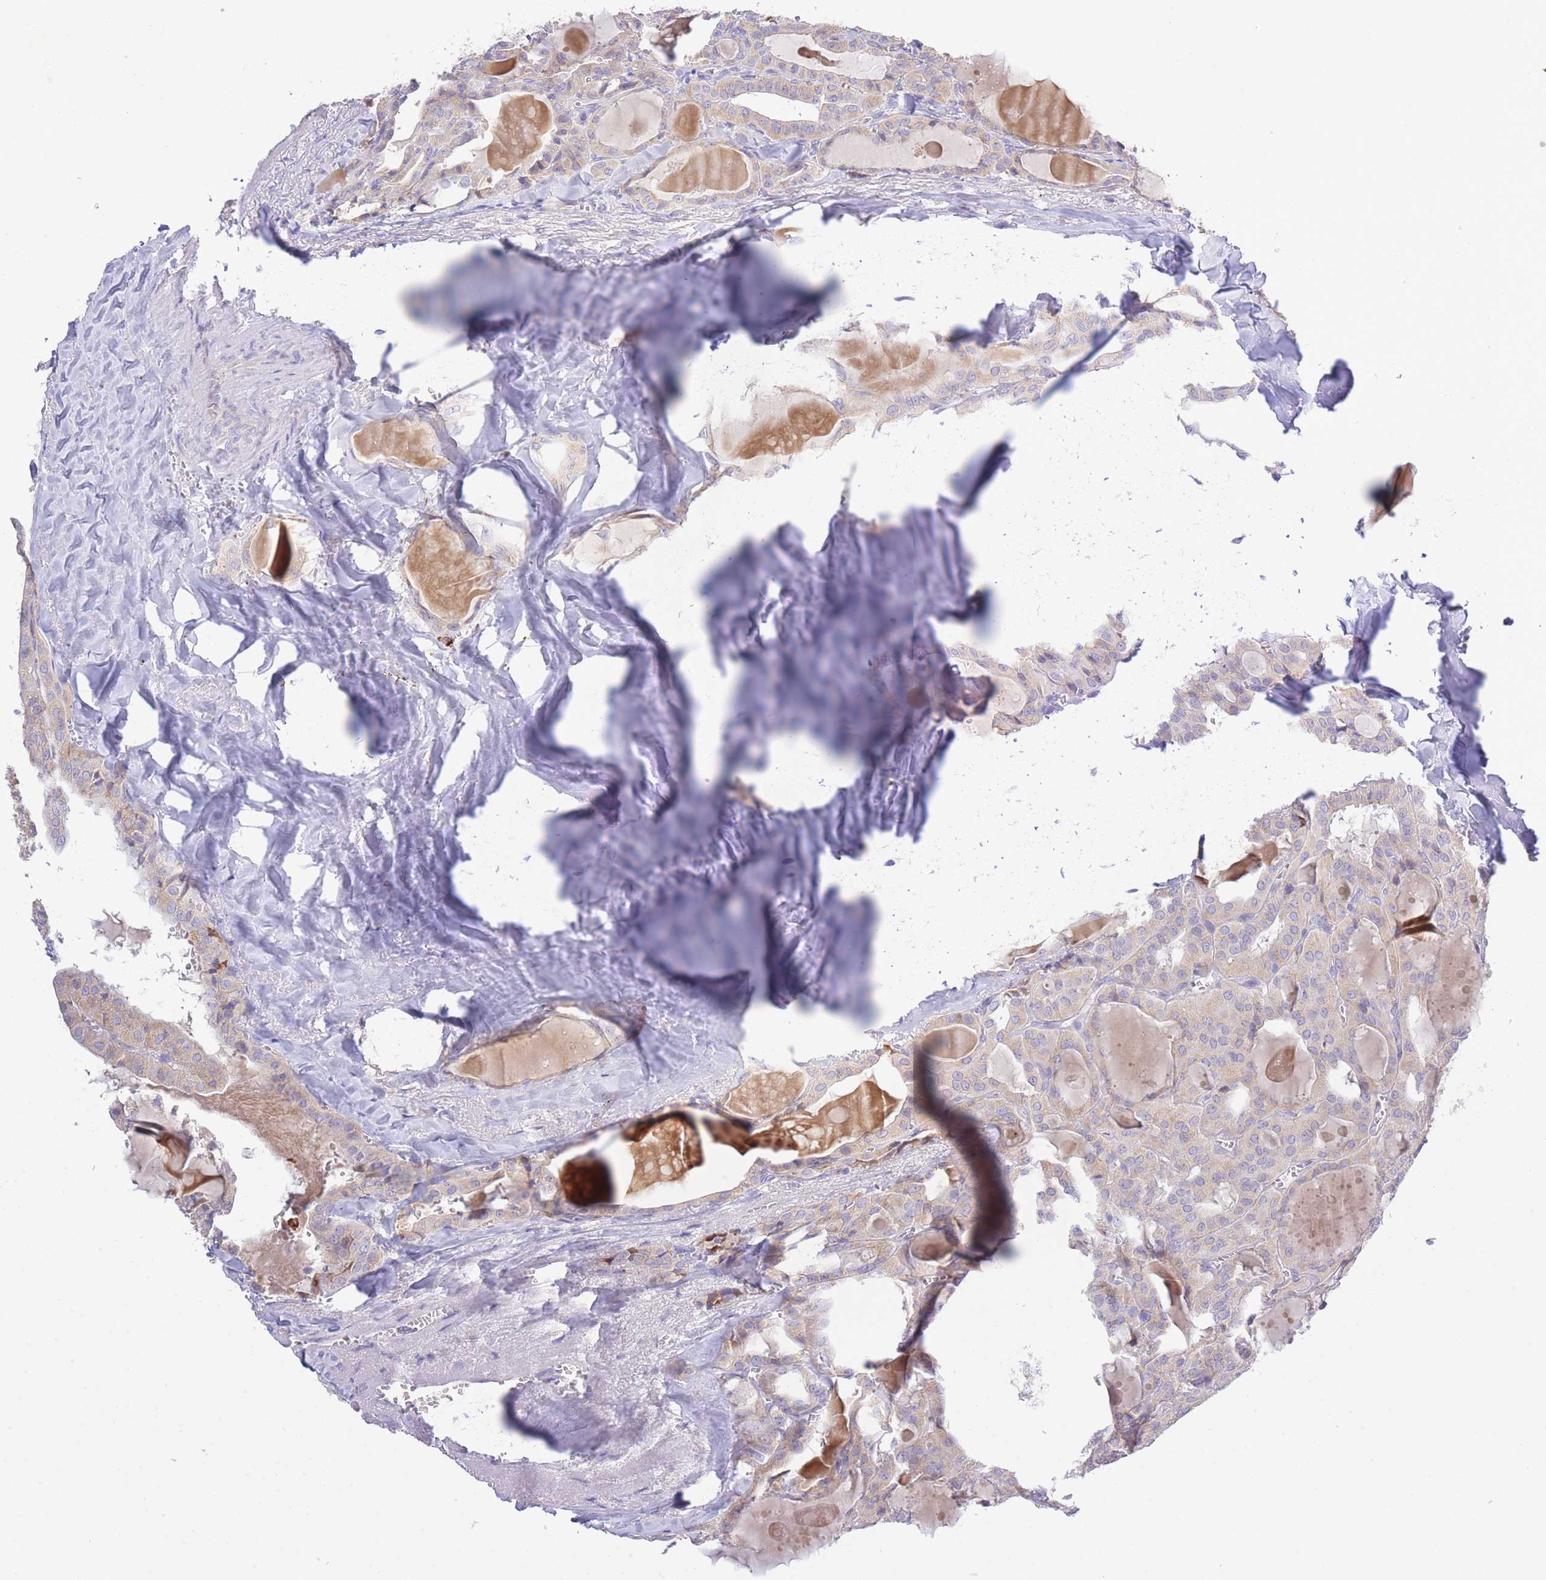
{"staining": {"intensity": "negative", "quantity": "none", "location": "none"}, "tissue": "thyroid cancer", "cell_type": "Tumor cells", "image_type": "cancer", "snomed": [{"axis": "morphology", "description": "Papillary adenocarcinoma, NOS"}, {"axis": "topography", "description": "Thyroid gland"}], "caption": "A high-resolution image shows immunohistochemistry (IHC) staining of thyroid papillary adenocarcinoma, which reveals no significant staining in tumor cells.", "gene": "CENPM", "patient": {"sex": "male", "age": 52}}